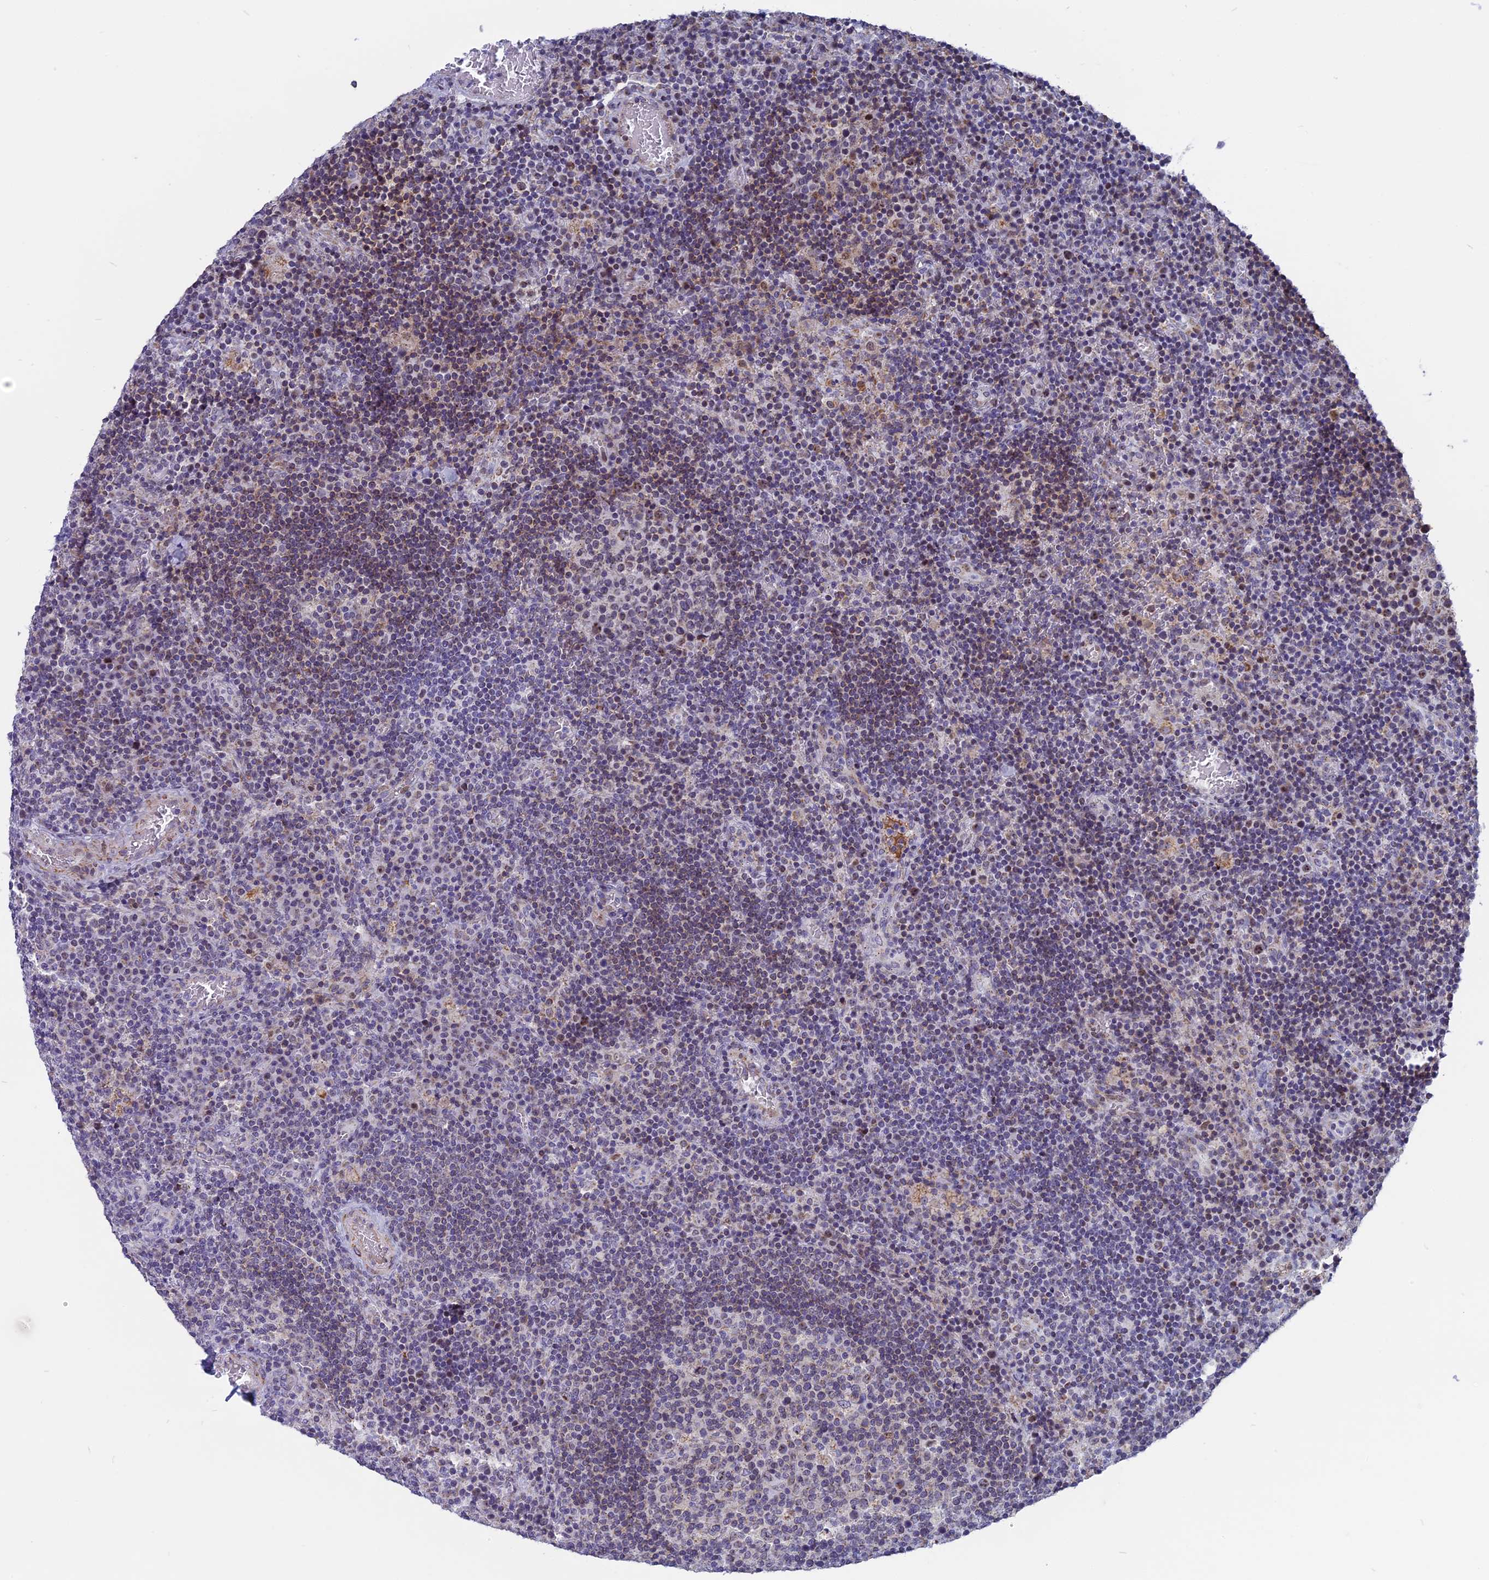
{"staining": {"intensity": "moderate", "quantity": "<25%", "location": "cytoplasmic/membranous,nuclear"}, "tissue": "lymph node", "cell_type": "Germinal center cells", "image_type": "normal", "snomed": [{"axis": "morphology", "description": "Normal tissue, NOS"}, {"axis": "topography", "description": "Lymph node"}], "caption": "Moderate cytoplasmic/membranous,nuclear protein expression is present in approximately <25% of germinal center cells in lymph node. Immunohistochemistry (ihc) stains the protein of interest in brown and the nuclei are stained blue.", "gene": "DTWD1", "patient": {"sex": "male", "age": 58}}